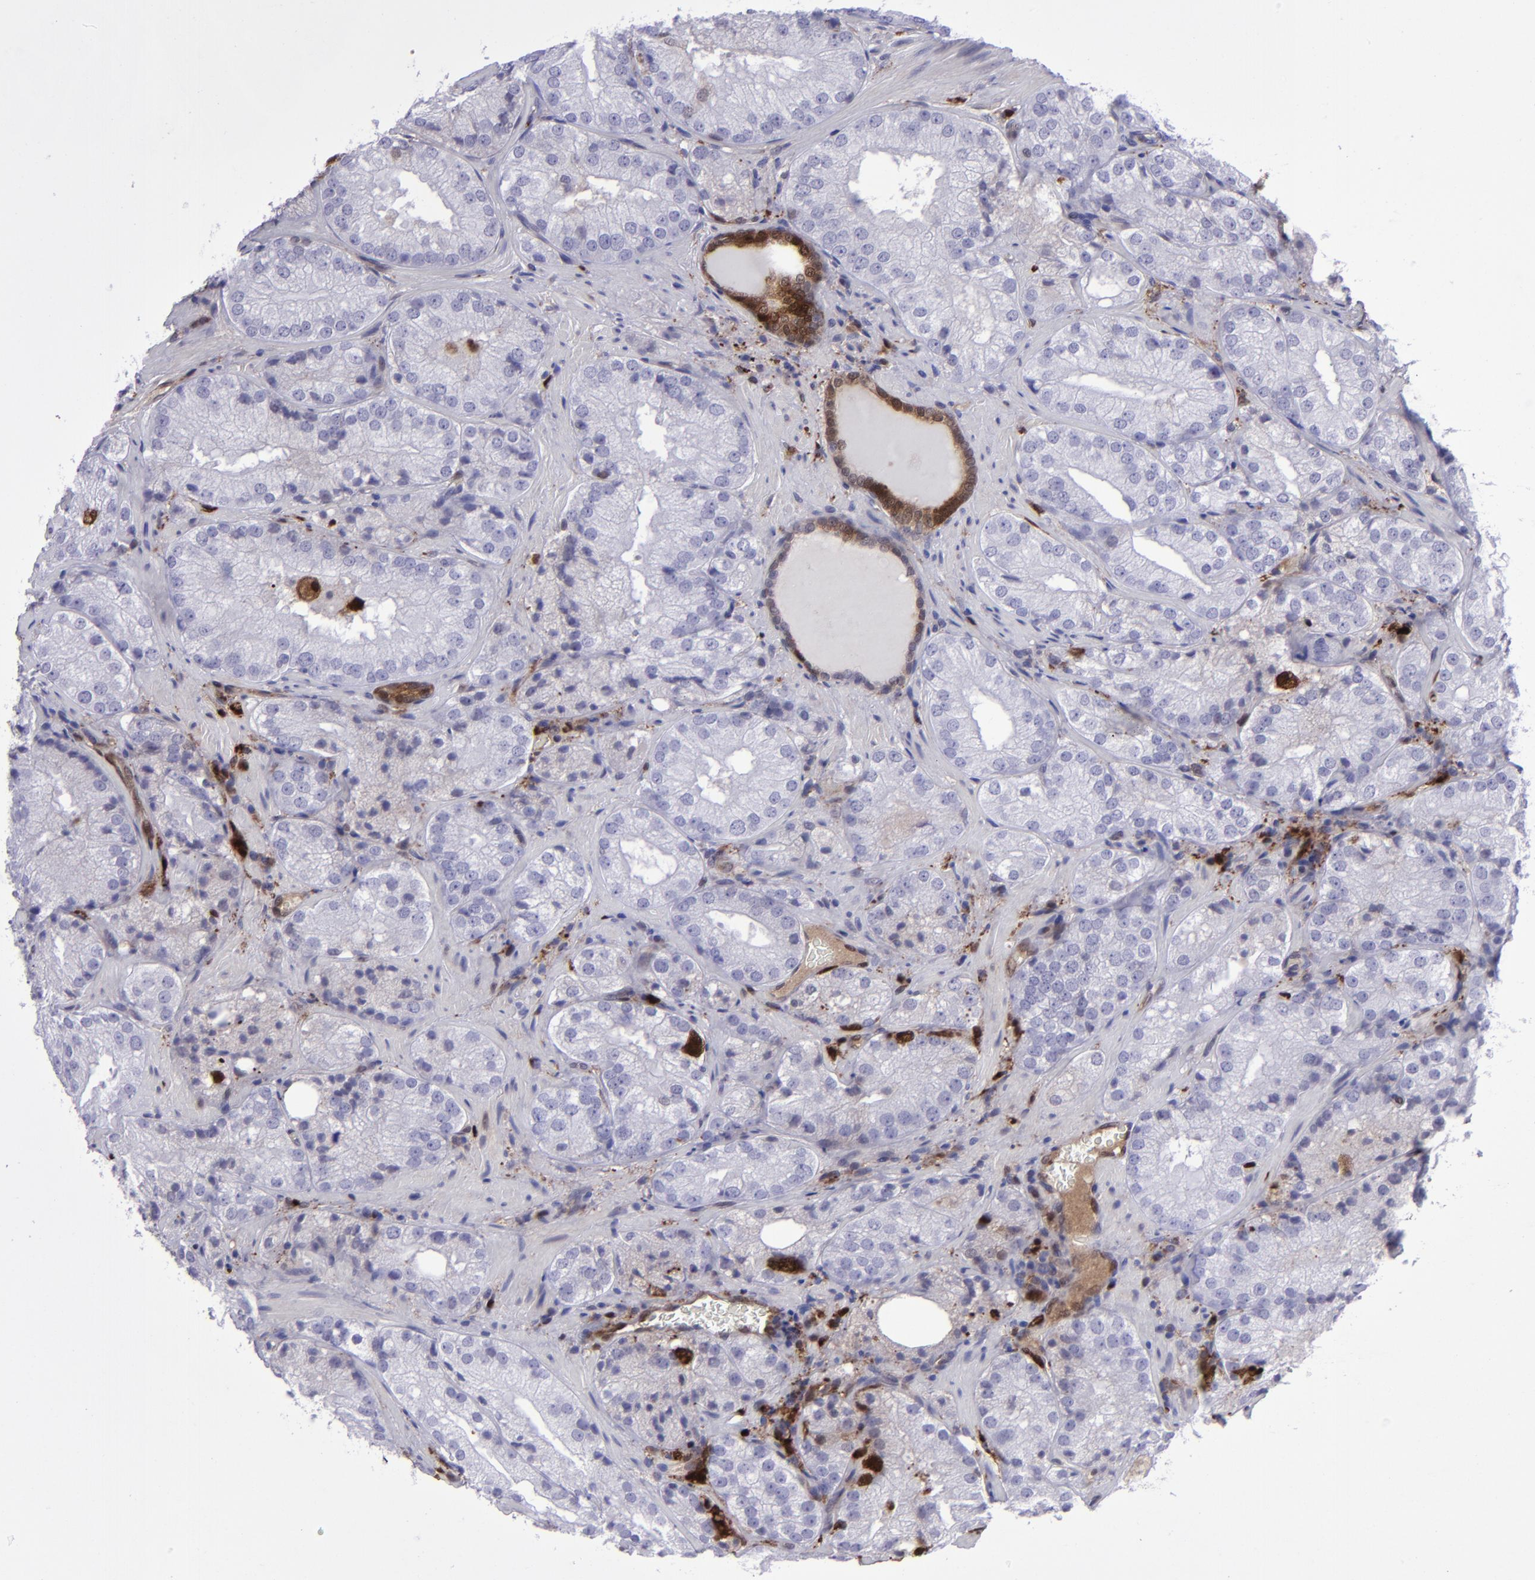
{"staining": {"intensity": "negative", "quantity": "none", "location": "none"}, "tissue": "prostate cancer", "cell_type": "Tumor cells", "image_type": "cancer", "snomed": [{"axis": "morphology", "description": "Adenocarcinoma, Low grade"}, {"axis": "topography", "description": "Prostate"}], "caption": "Tumor cells show no significant protein expression in prostate cancer (low-grade adenocarcinoma). (Immunohistochemistry, brightfield microscopy, high magnification).", "gene": "TYMP", "patient": {"sex": "male", "age": 60}}